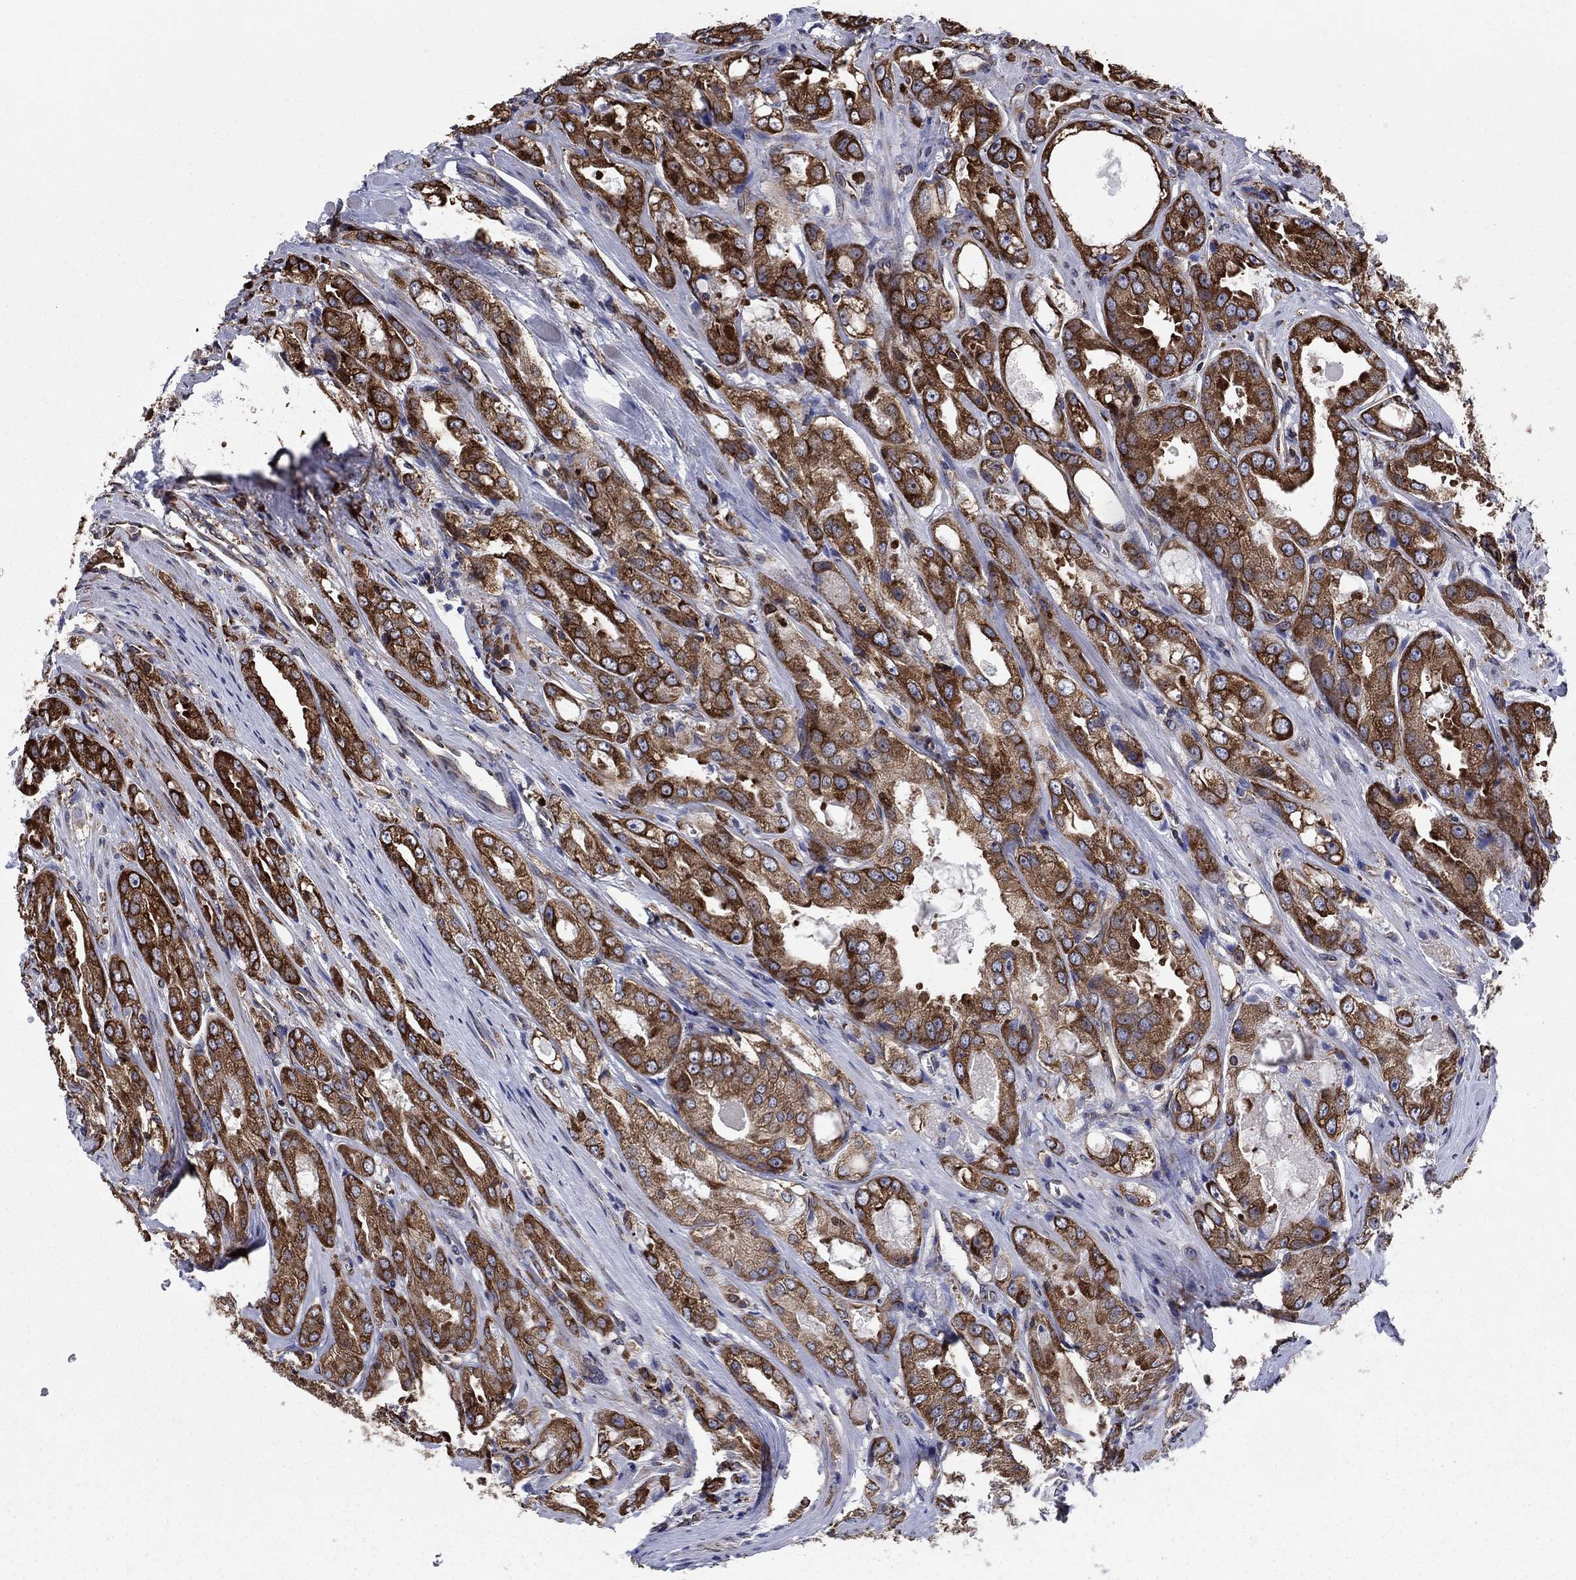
{"staining": {"intensity": "strong", "quantity": ">75%", "location": "cytoplasmic/membranous"}, "tissue": "prostate cancer", "cell_type": "Tumor cells", "image_type": "cancer", "snomed": [{"axis": "morphology", "description": "Adenocarcinoma, NOS"}, {"axis": "morphology", "description": "Adenocarcinoma, High grade"}, {"axis": "topography", "description": "Prostate"}], "caption": "An image showing strong cytoplasmic/membranous staining in approximately >75% of tumor cells in prostate cancer, as visualized by brown immunohistochemical staining.", "gene": "YBX1", "patient": {"sex": "male", "age": 70}}